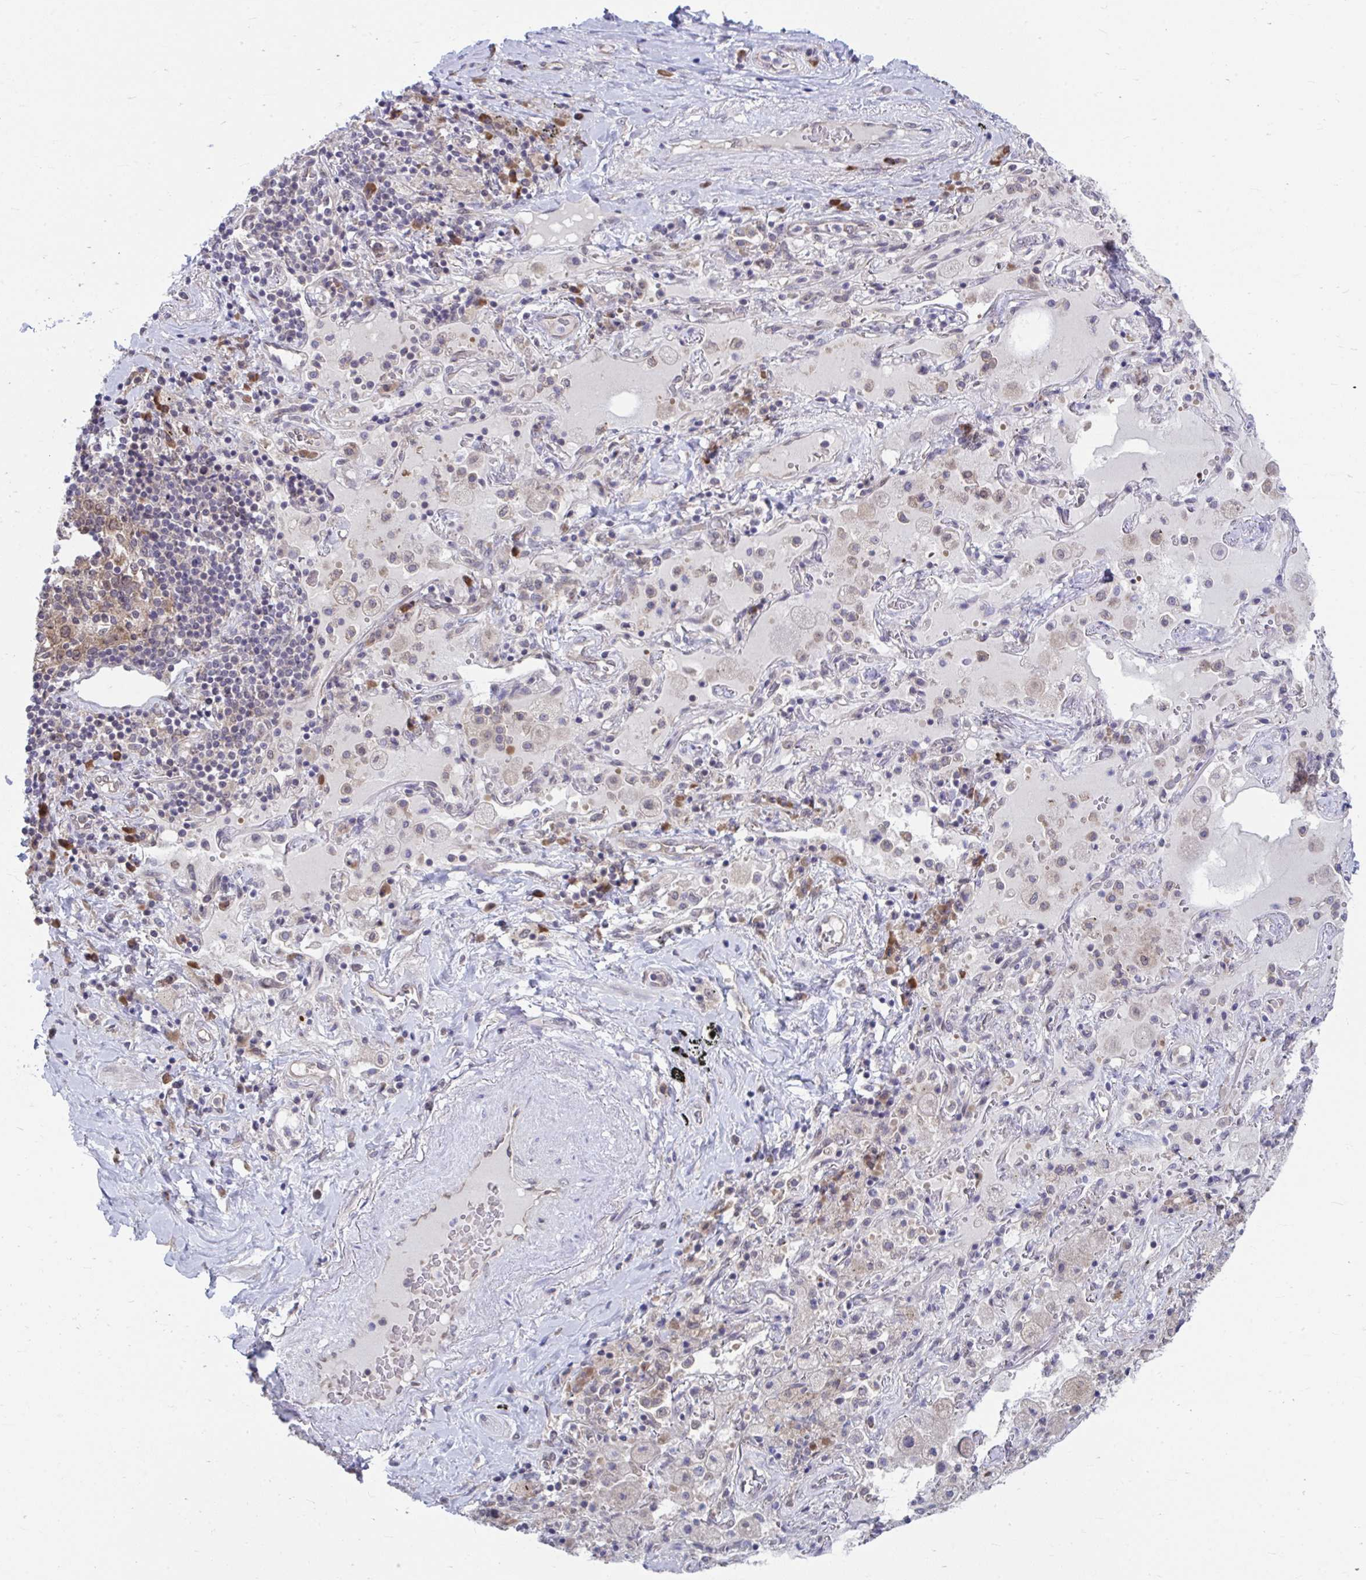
{"staining": {"intensity": "negative", "quantity": "none", "location": "none"}, "tissue": "adipose tissue", "cell_type": "Adipocytes", "image_type": "normal", "snomed": [{"axis": "morphology", "description": "Normal tissue, NOS"}, {"axis": "topography", "description": "Cartilage tissue"}, {"axis": "topography", "description": "Bronchus"}], "caption": "High power microscopy histopathology image of an IHC histopathology image of unremarkable adipose tissue, revealing no significant staining in adipocytes.", "gene": "SELENON", "patient": {"sex": "male", "age": 64}}